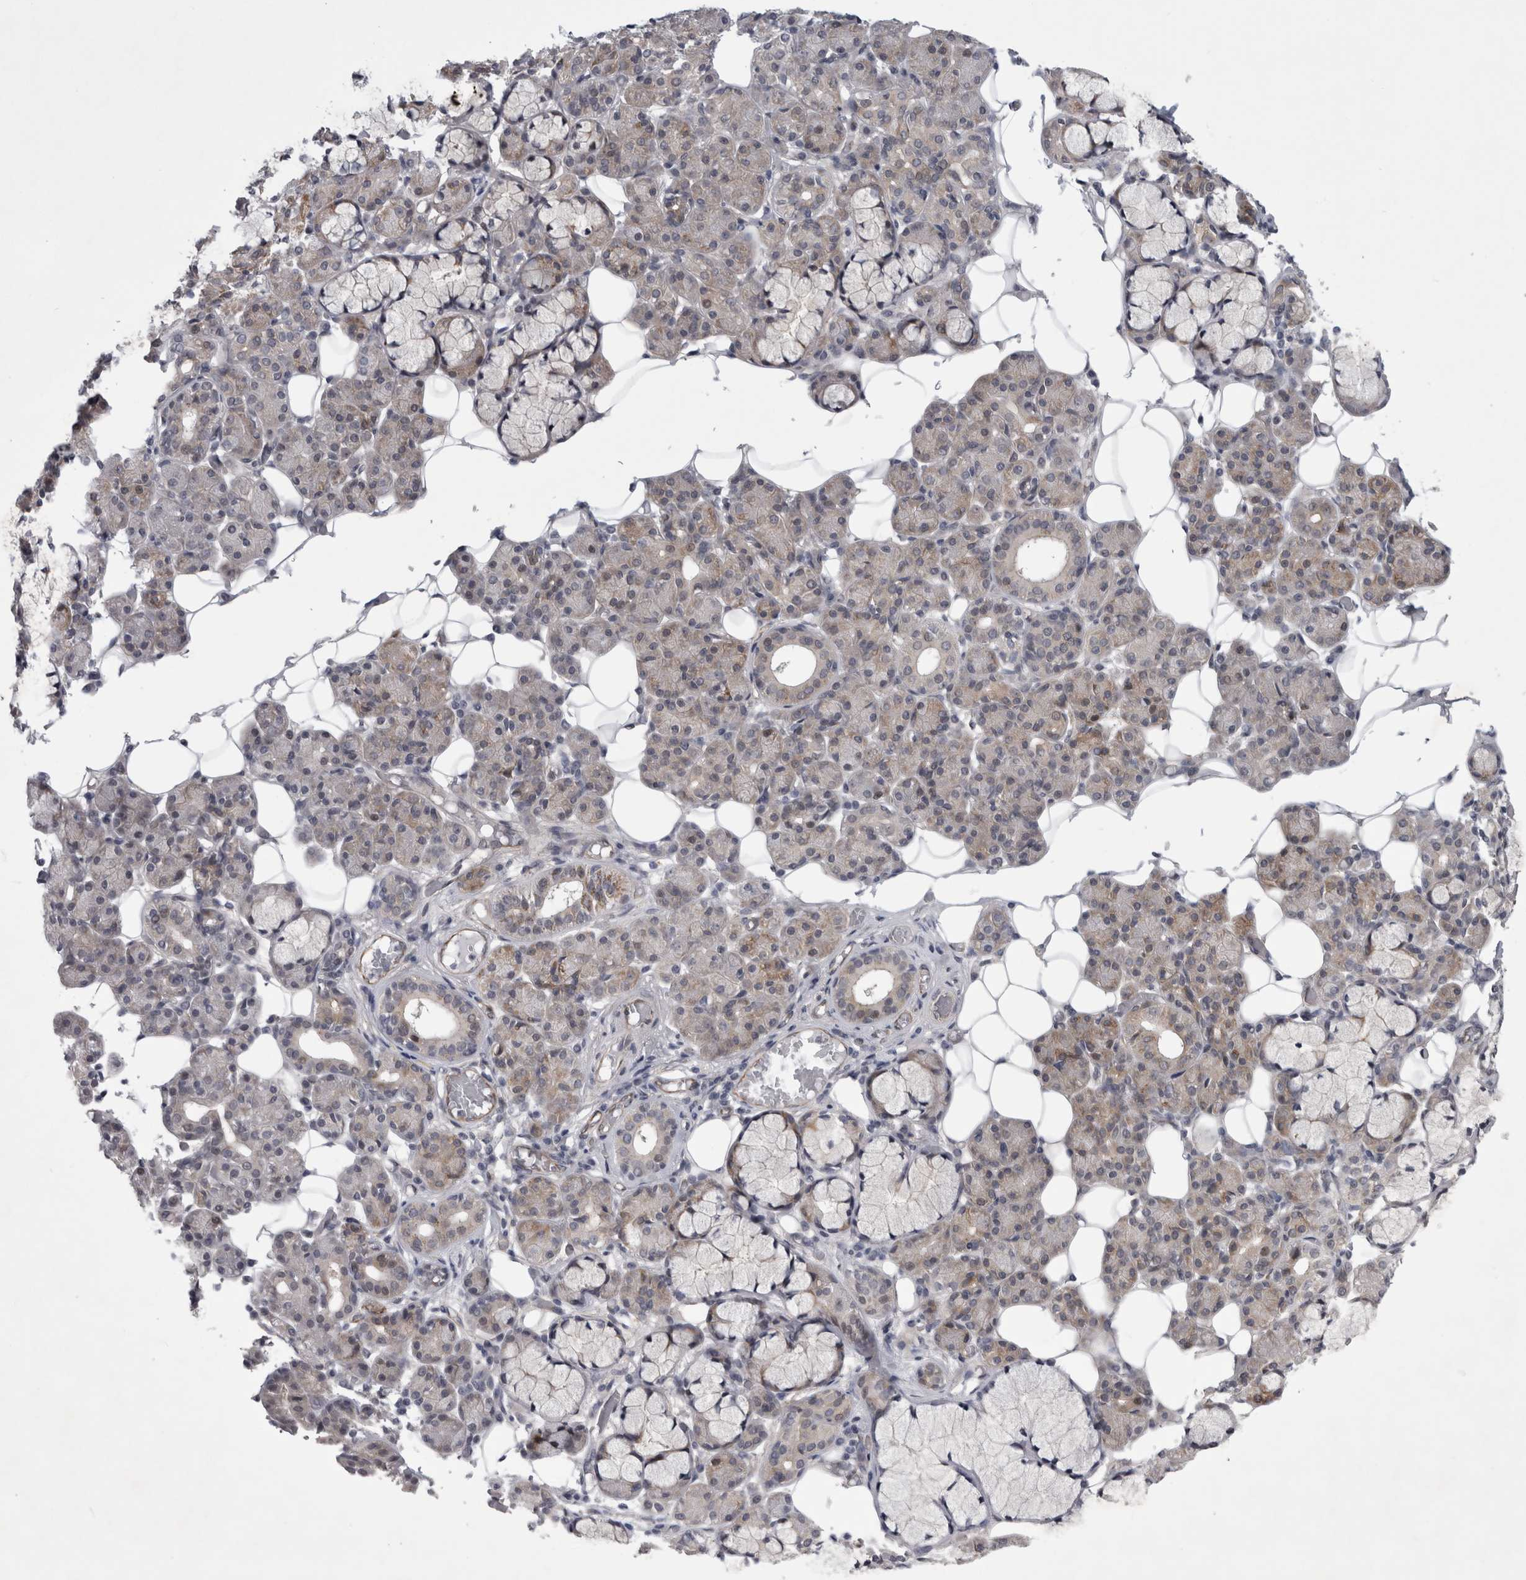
{"staining": {"intensity": "weak", "quantity": "<25%", "location": "cytoplasmic/membranous"}, "tissue": "salivary gland", "cell_type": "Glandular cells", "image_type": "normal", "snomed": [{"axis": "morphology", "description": "Normal tissue, NOS"}, {"axis": "topography", "description": "Salivary gland"}], "caption": "Immunohistochemistry (IHC) micrograph of benign salivary gland: human salivary gland stained with DAB (3,3'-diaminobenzidine) exhibits no significant protein staining in glandular cells.", "gene": "PARP11", "patient": {"sex": "male", "age": 63}}